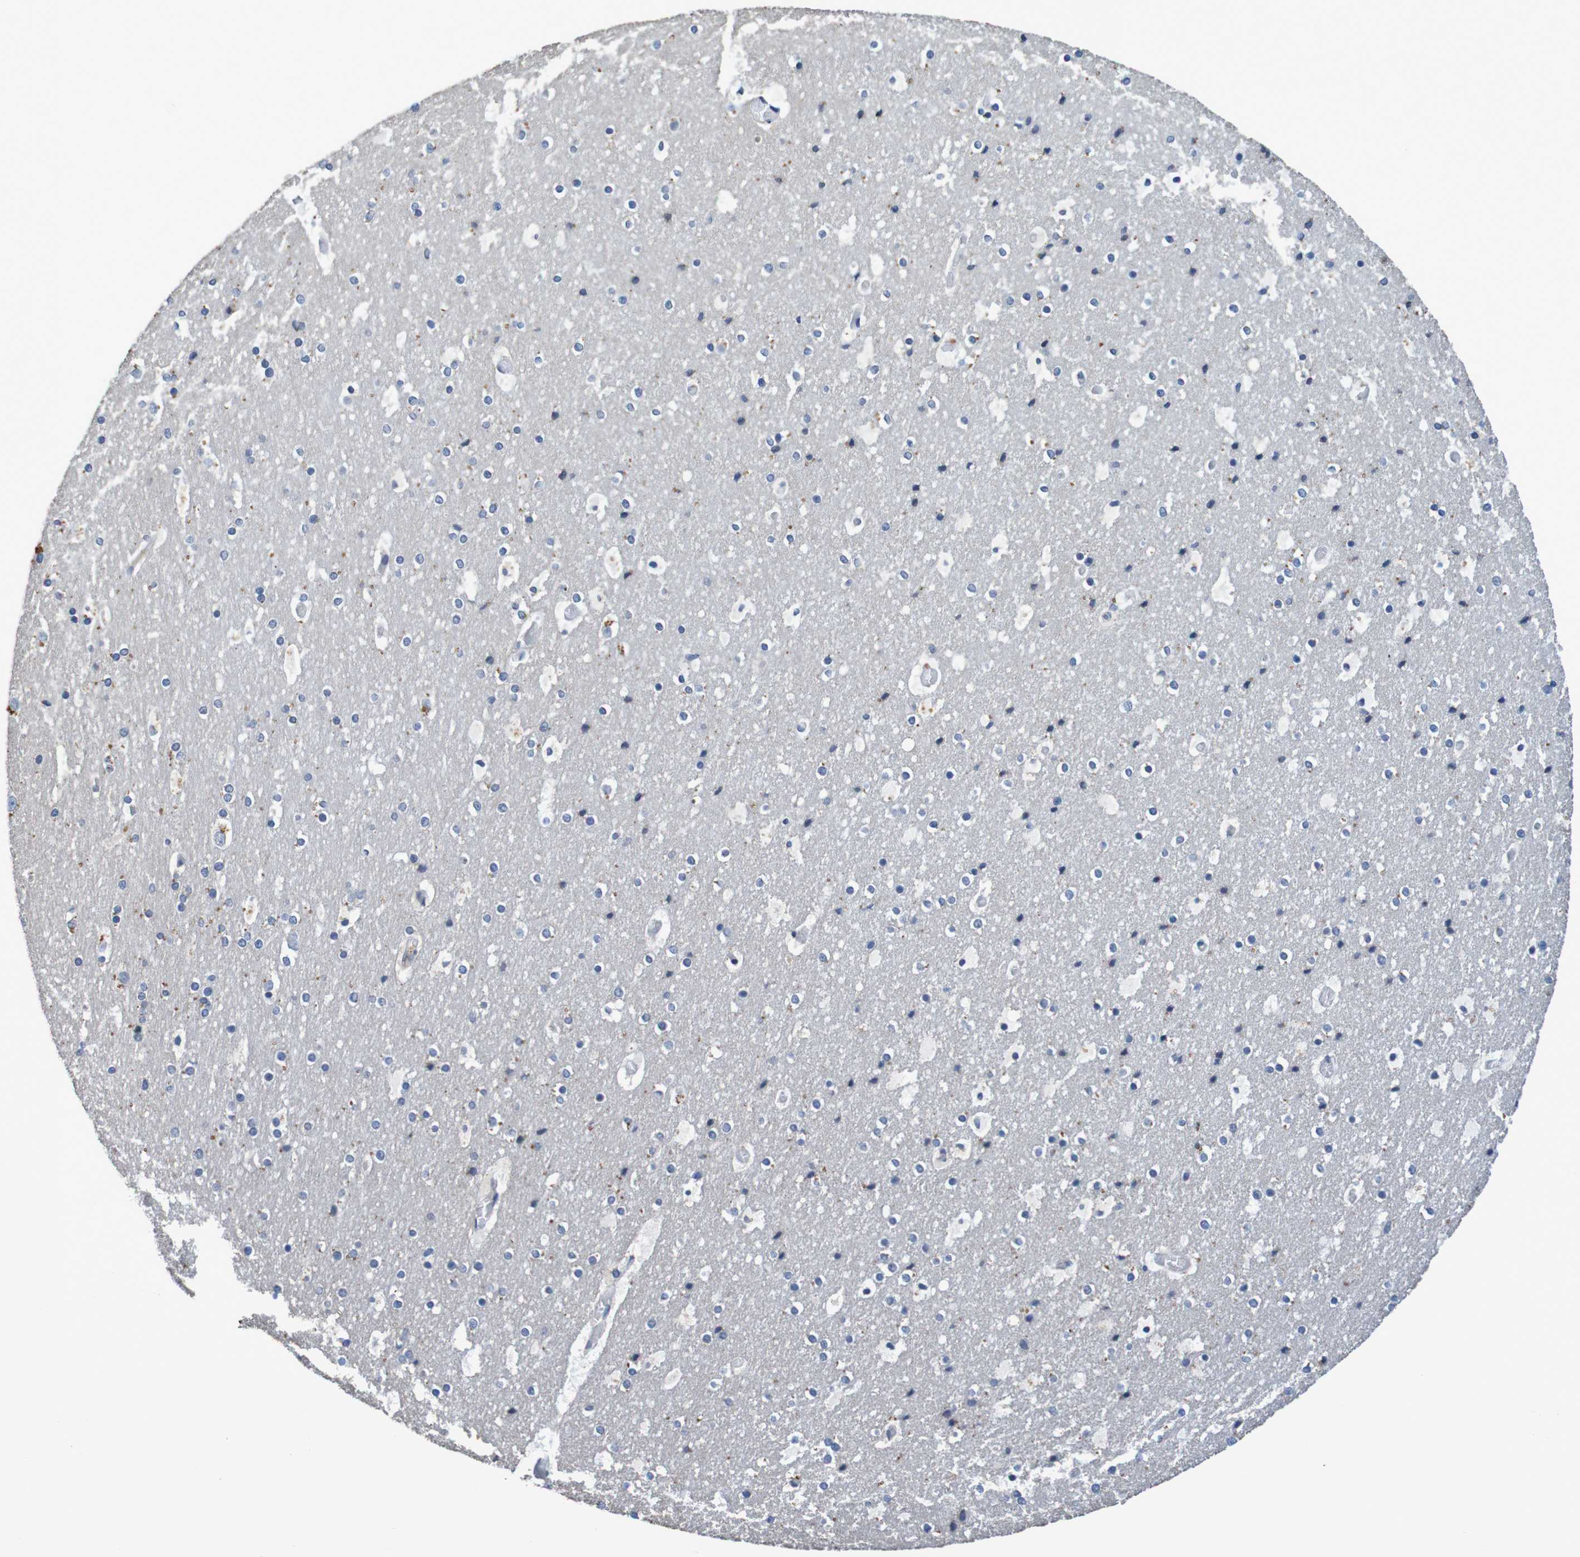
{"staining": {"intensity": "weak", "quantity": "25%-75%", "location": "cytoplasmic/membranous"}, "tissue": "cerebral cortex", "cell_type": "Endothelial cells", "image_type": "normal", "snomed": [{"axis": "morphology", "description": "Normal tissue, NOS"}, {"axis": "topography", "description": "Cerebral cortex"}], "caption": "Immunohistochemical staining of normal human cerebral cortex reveals low levels of weak cytoplasmic/membranous positivity in about 25%-75% of endothelial cells.", "gene": "LTA", "patient": {"sex": "male", "age": 57}}